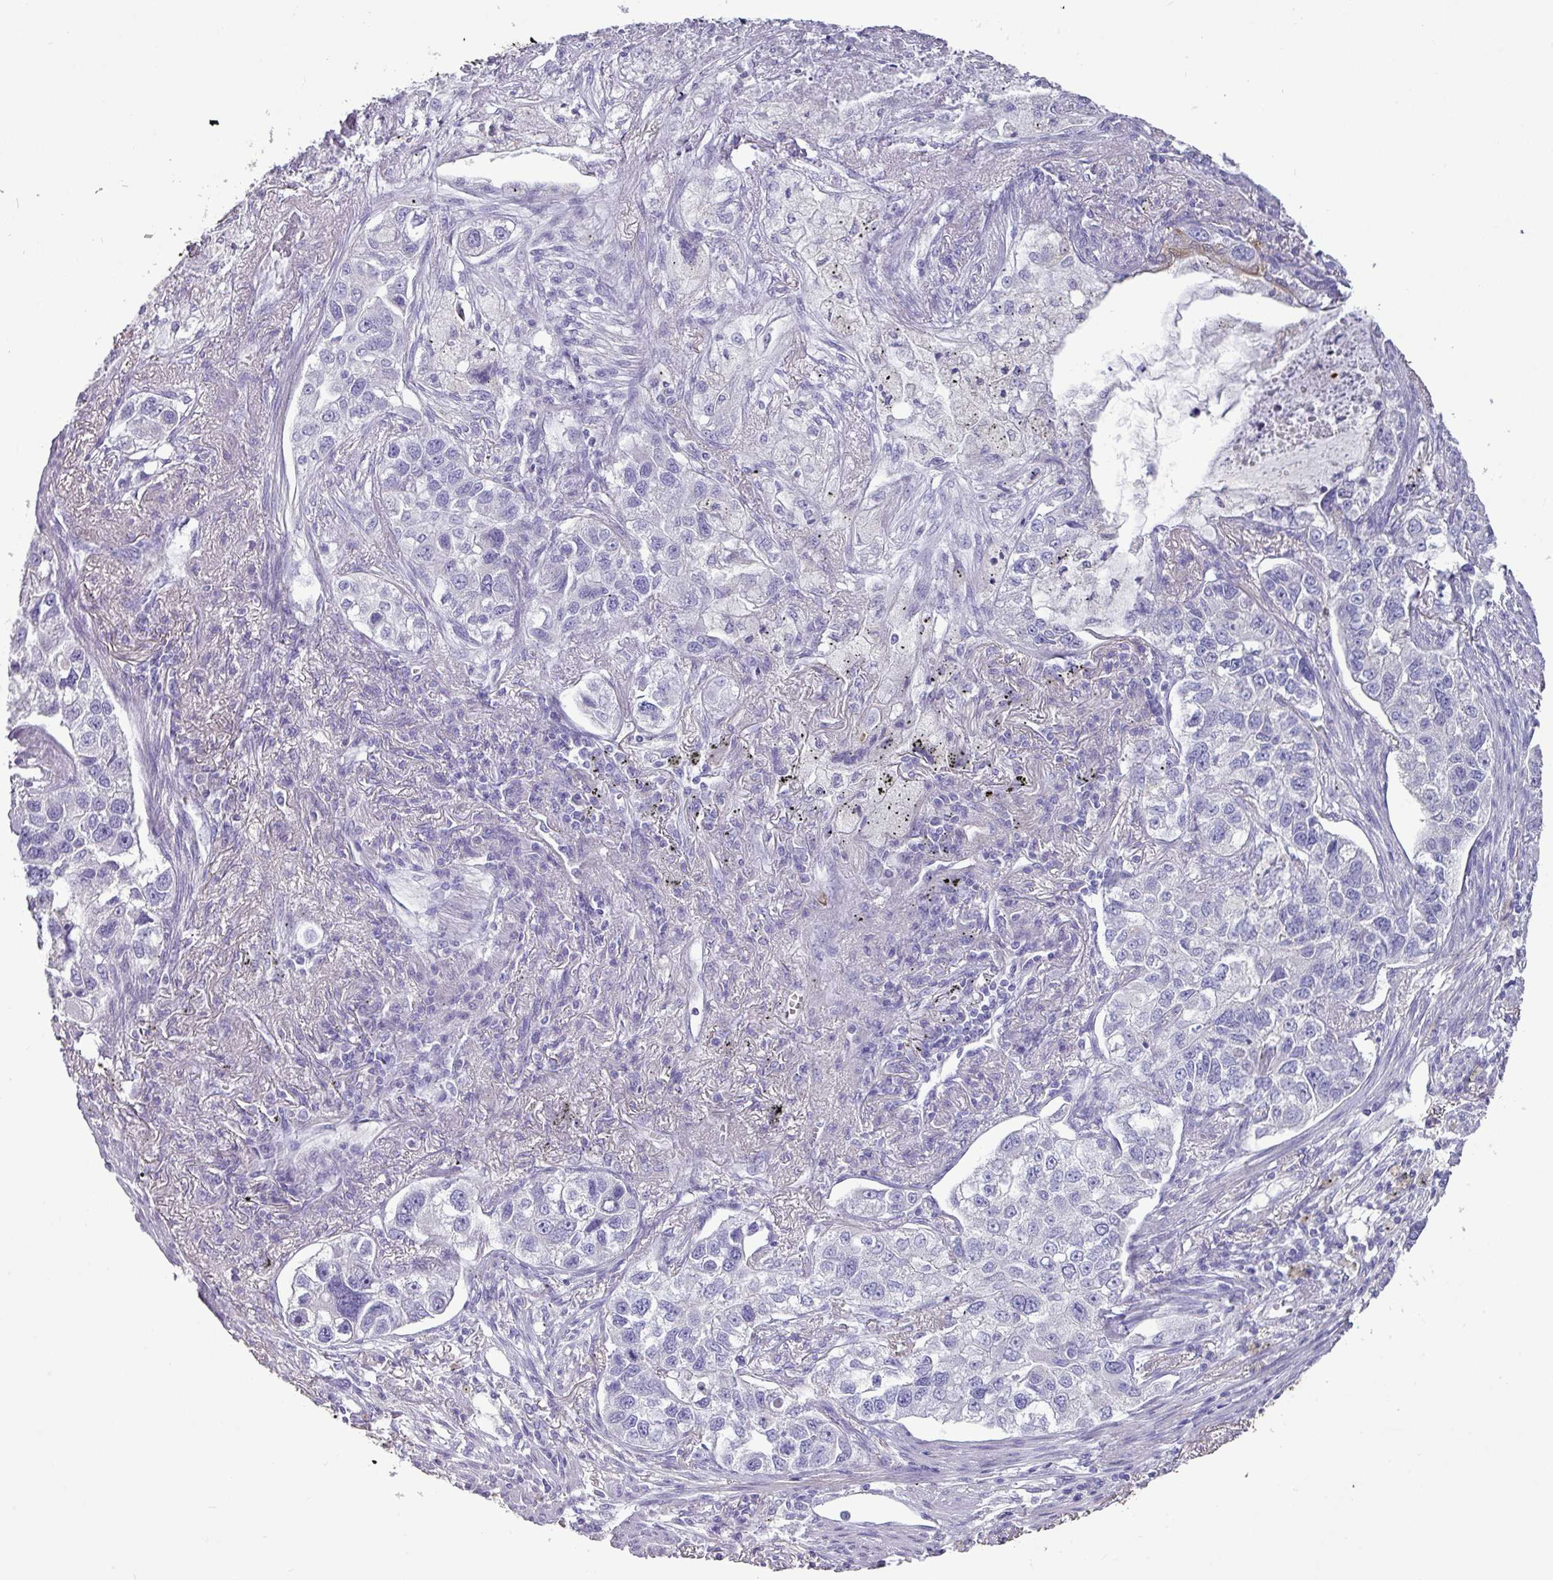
{"staining": {"intensity": "negative", "quantity": "none", "location": "none"}, "tissue": "lung cancer", "cell_type": "Tumor cells", "image_type": "cancer", "snomed": [{"axis": "morphology", "description": "Adenocarcinoma, NOS"}, {"axis": "topography", "description": "Lung"}], "caption": "Immunohistochemistry (IHC) micrograph of adenocarcinoma (lung) stained for a protein (brown), which exhibits no staining in tumor cells. Brightfield microscopy of IHC stained with DAB (3,3'-diaminobenzidine) (brown) and hematoxylin (blue), captured at high magnification.", "gene": "GSTA3", "patient": {"sex": "male", "age": 49}}